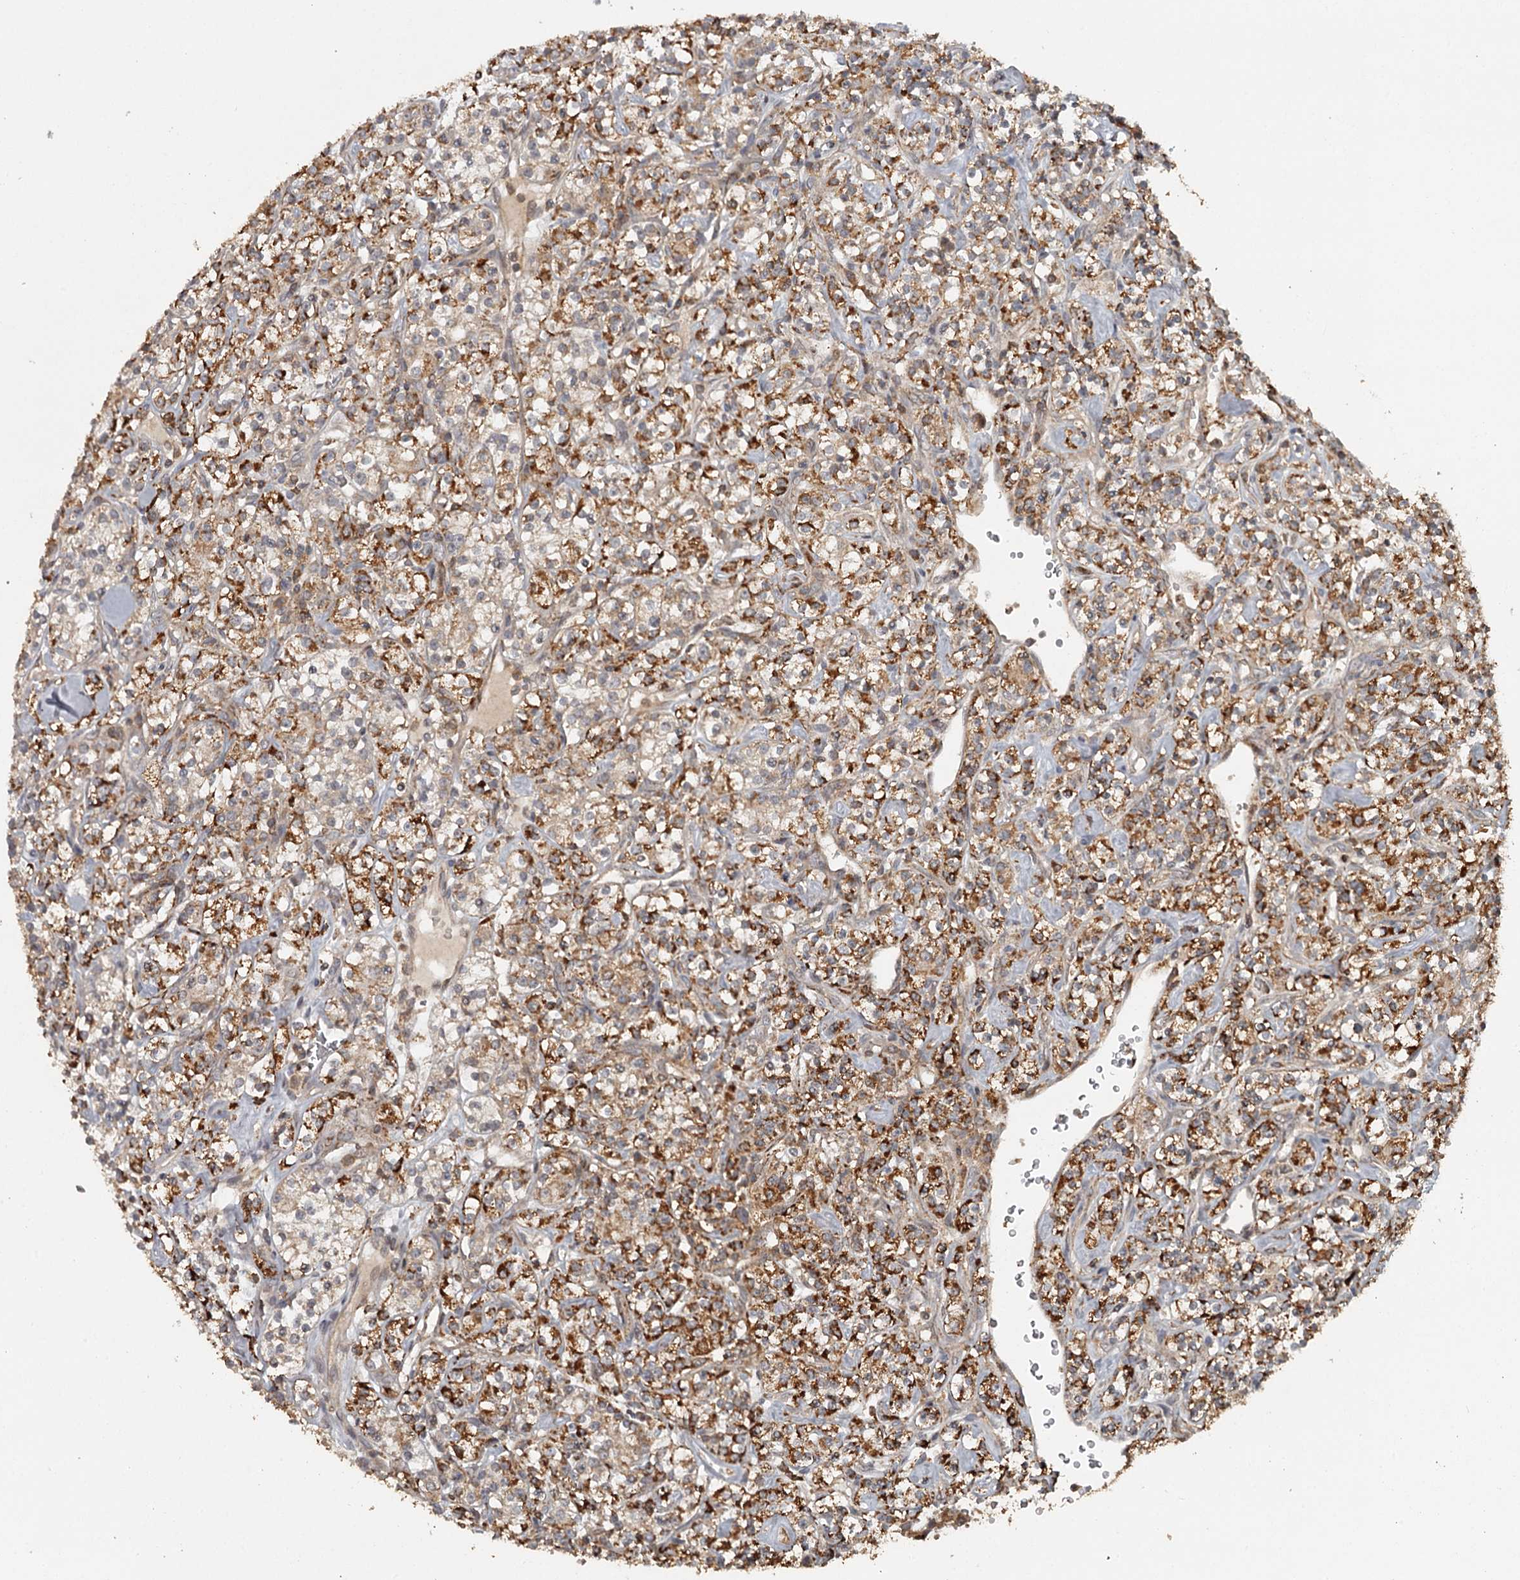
{"staining": {"intensity": "strong", "quantity": ">75%", "location": "cytoplasmic/membranous"}, "tissue": "renal cancer", "cell_type": "Tumor cells", "image_type": "cancer", "snomed": [{"axis": "morphology", "description": "Adenocarcinoma, NOS"}, {"axis": "topography", "description": "Kidney"}], "caption": "Tumor cells reveal strong cytoplasmic/membranous staining in about >75% of cells in renal cancer.", "gene": "FAXC", "patient": {"sex": "male", "age": 77}}